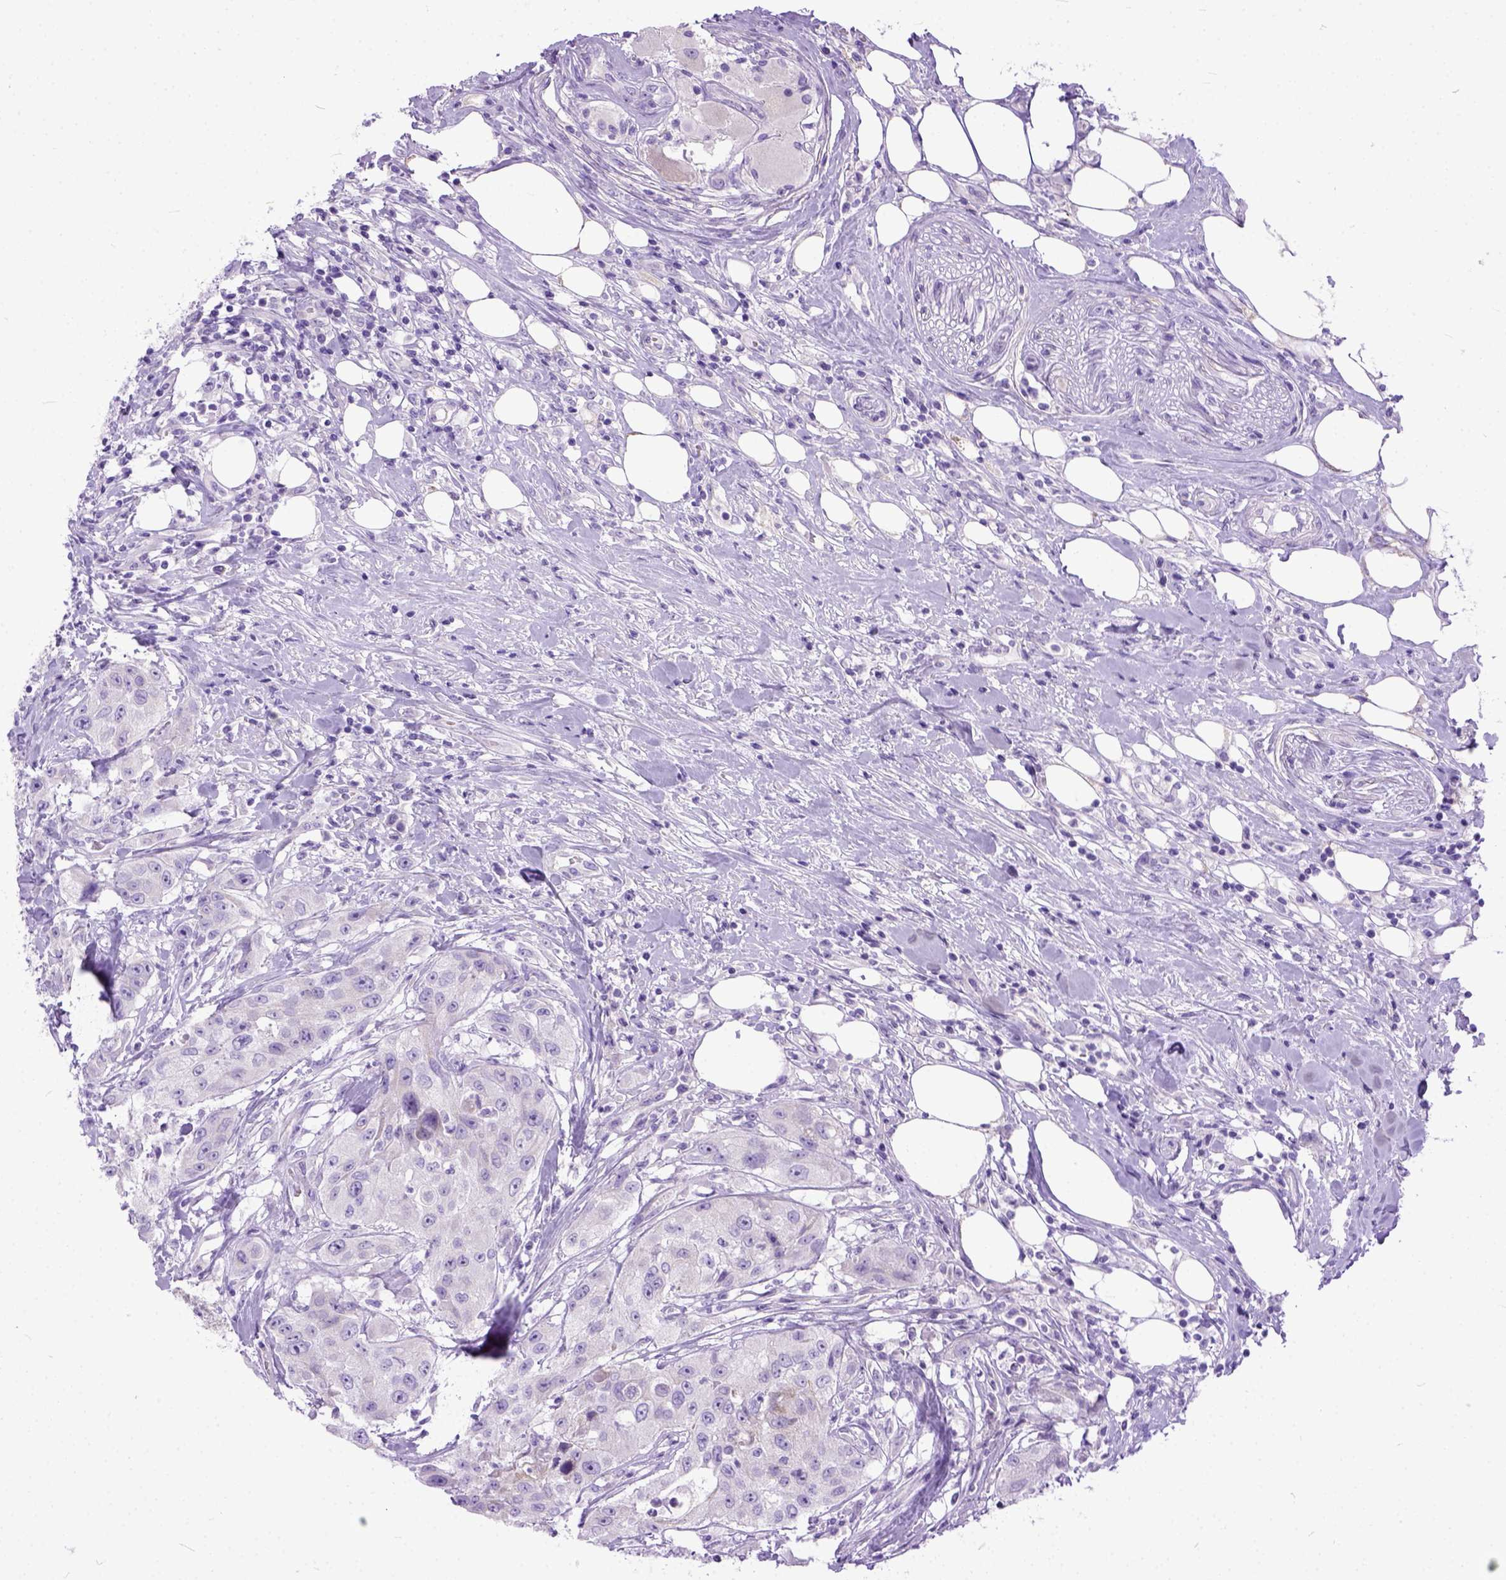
{"staining": {"intensity": "negative", "quantity": "none", "location": "none"}, "tissue": "urothelial cancer", "cell_type": "Tumor cells", "image_type": "cancer", "snomed": [{"axis": "morphology", "description": "Urothelial carcinoma, High grade"}, {"axis": "topography", "description": "Urinary bladder"}], "caption": "A photomicrograph of human urothelial cancer is negative for staining in tumor cells.", "gene": "PPL", "patient": {"sex": "male", "age": 79}}